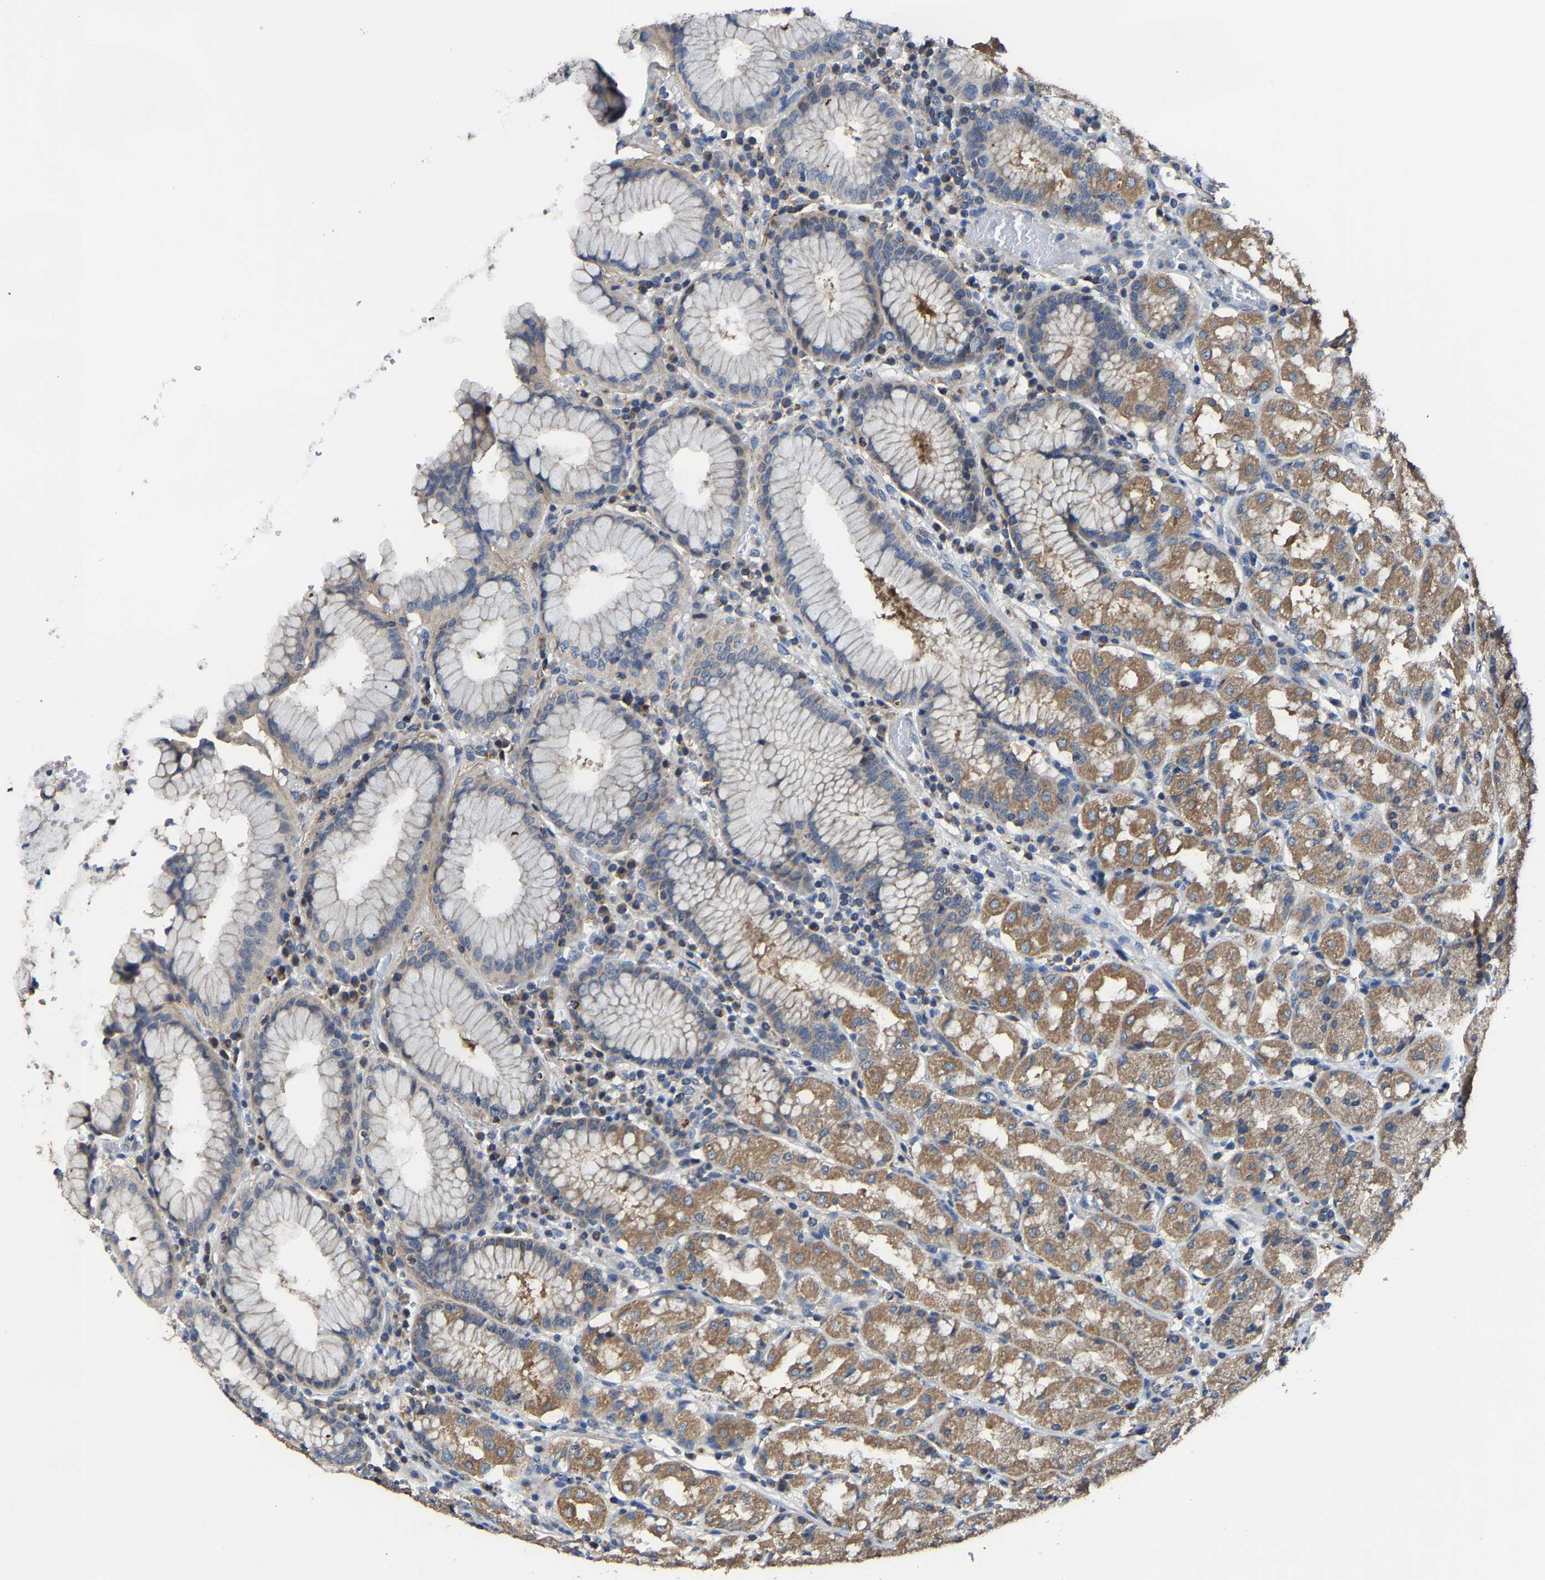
{"staining": {"intensity": "moderate", "quantity": "25%-75%", "location": "cytoplasmic/membranous"}, "tissue": "stomach", "cell_type": "Glandular cells", "image_type": "normal", "snomed": [{"axis": "morphology", "description": "Normal tissue, NOS"}, {"axis": "topography", "description": "Stomach"}, {"axis": "topography", "description": "Stomach, lower"}], "caption": "A brown stain labels moderate cytoplasmic/membranous positivity of a protein in glandular cells of normal stomach. (brown staining indicates protein expression, while blue staining denotes nuclei).", "gene": "AGK", "patient": {"sex": "female", "age": 56}}